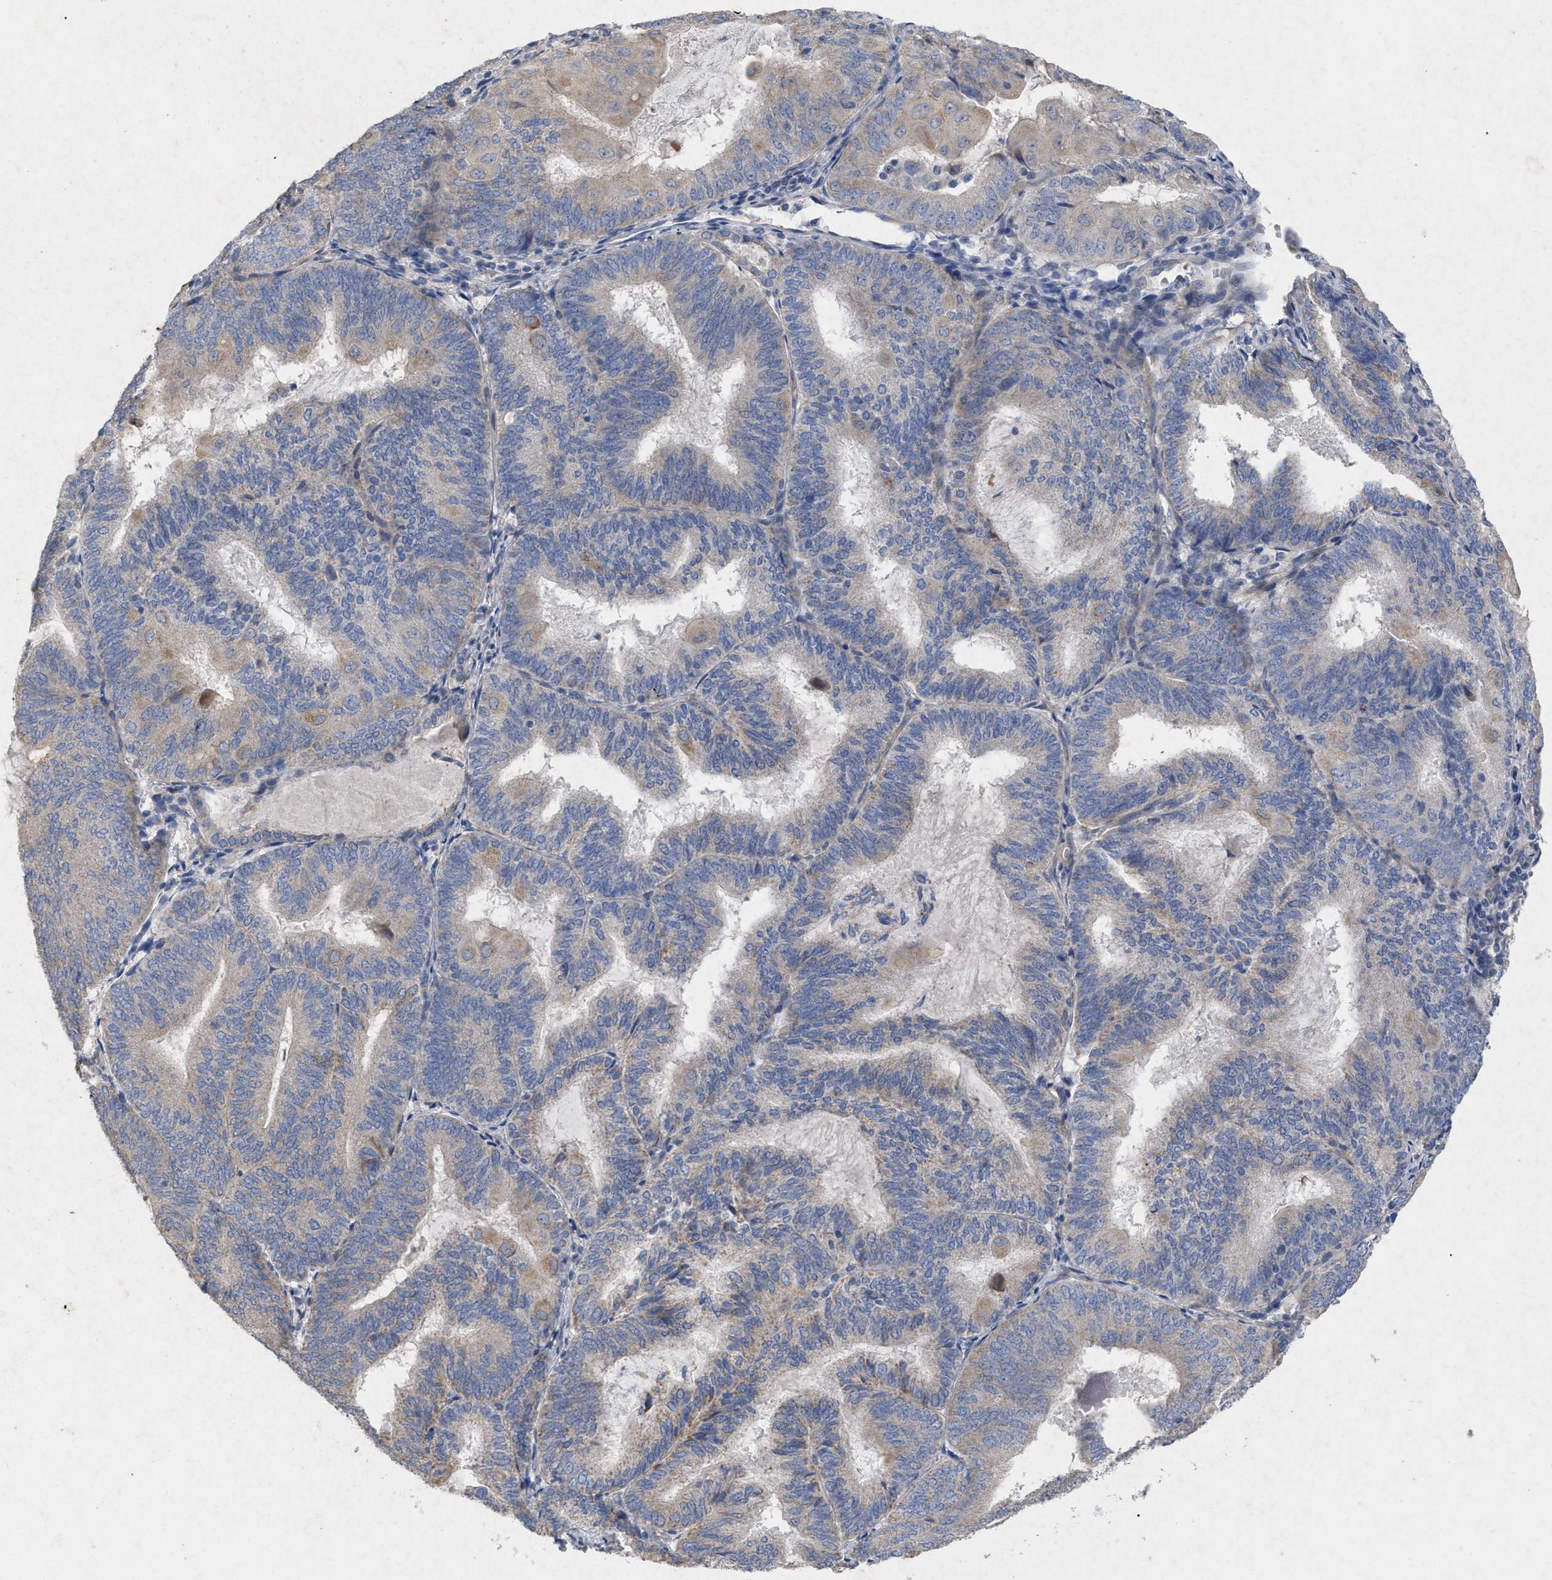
{"staining": {"intensity": "weak", "quantity": "<25%", "location": "cytoplasmic/membranous"}, "tissue": "endometrial cancer", "cell_type": "Tumor cells", "image_type": "cancer", "snomed": [{"axis": "morphology", "description": "Adenocarcinoma, NOS"}, {"axis": "topography", "description": "Endometrium"}], "caption": "IHC photomicrograph of human adenocarcinoma (endometrial) stained for a protein (brown), which displays no positivity in tumor cells.", "gene": "VIP", "patient": {"sex": "female", "age": 81}}